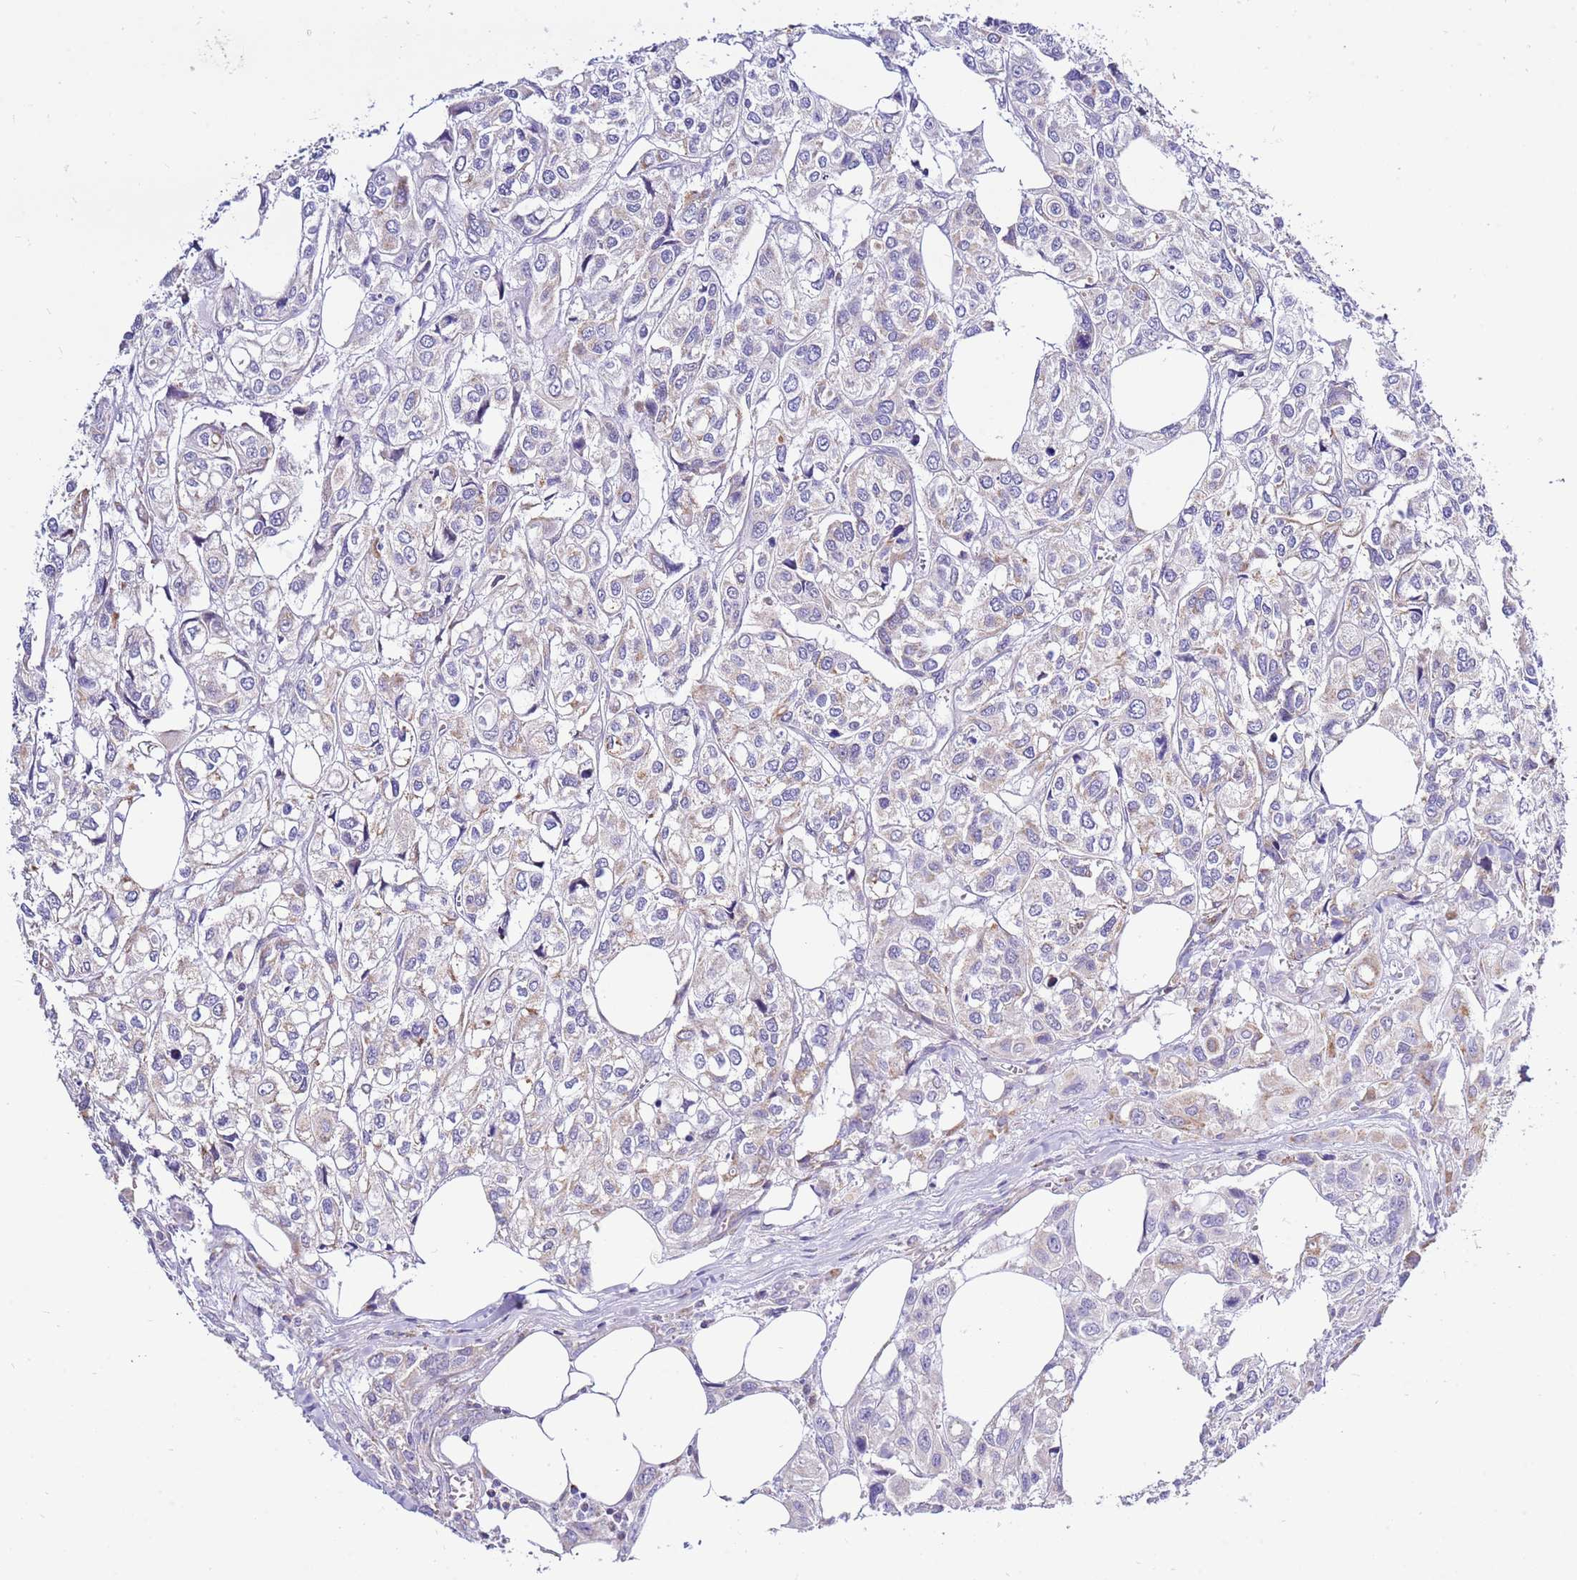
{"staining": {"intensity": "weak", "quantity": "<25%", "location": "cytoplasmic/membranous"}, "tissue": "urothelial cancer", "cell_type": "Tumor cells", "image_type": "cancer", "snomed": [{"axis": "morphology", "description": "Urothelial carcinoma, High grade"}, {"axis": "topography", "description": "Urinary bladder"}], "caption": "This is an immunohistochemistry histopathology image of urothelial cancer. There is no positivity in tumor cells.", "gene": "IGF1R", "patient": {"sex": "male", "age": 67}}